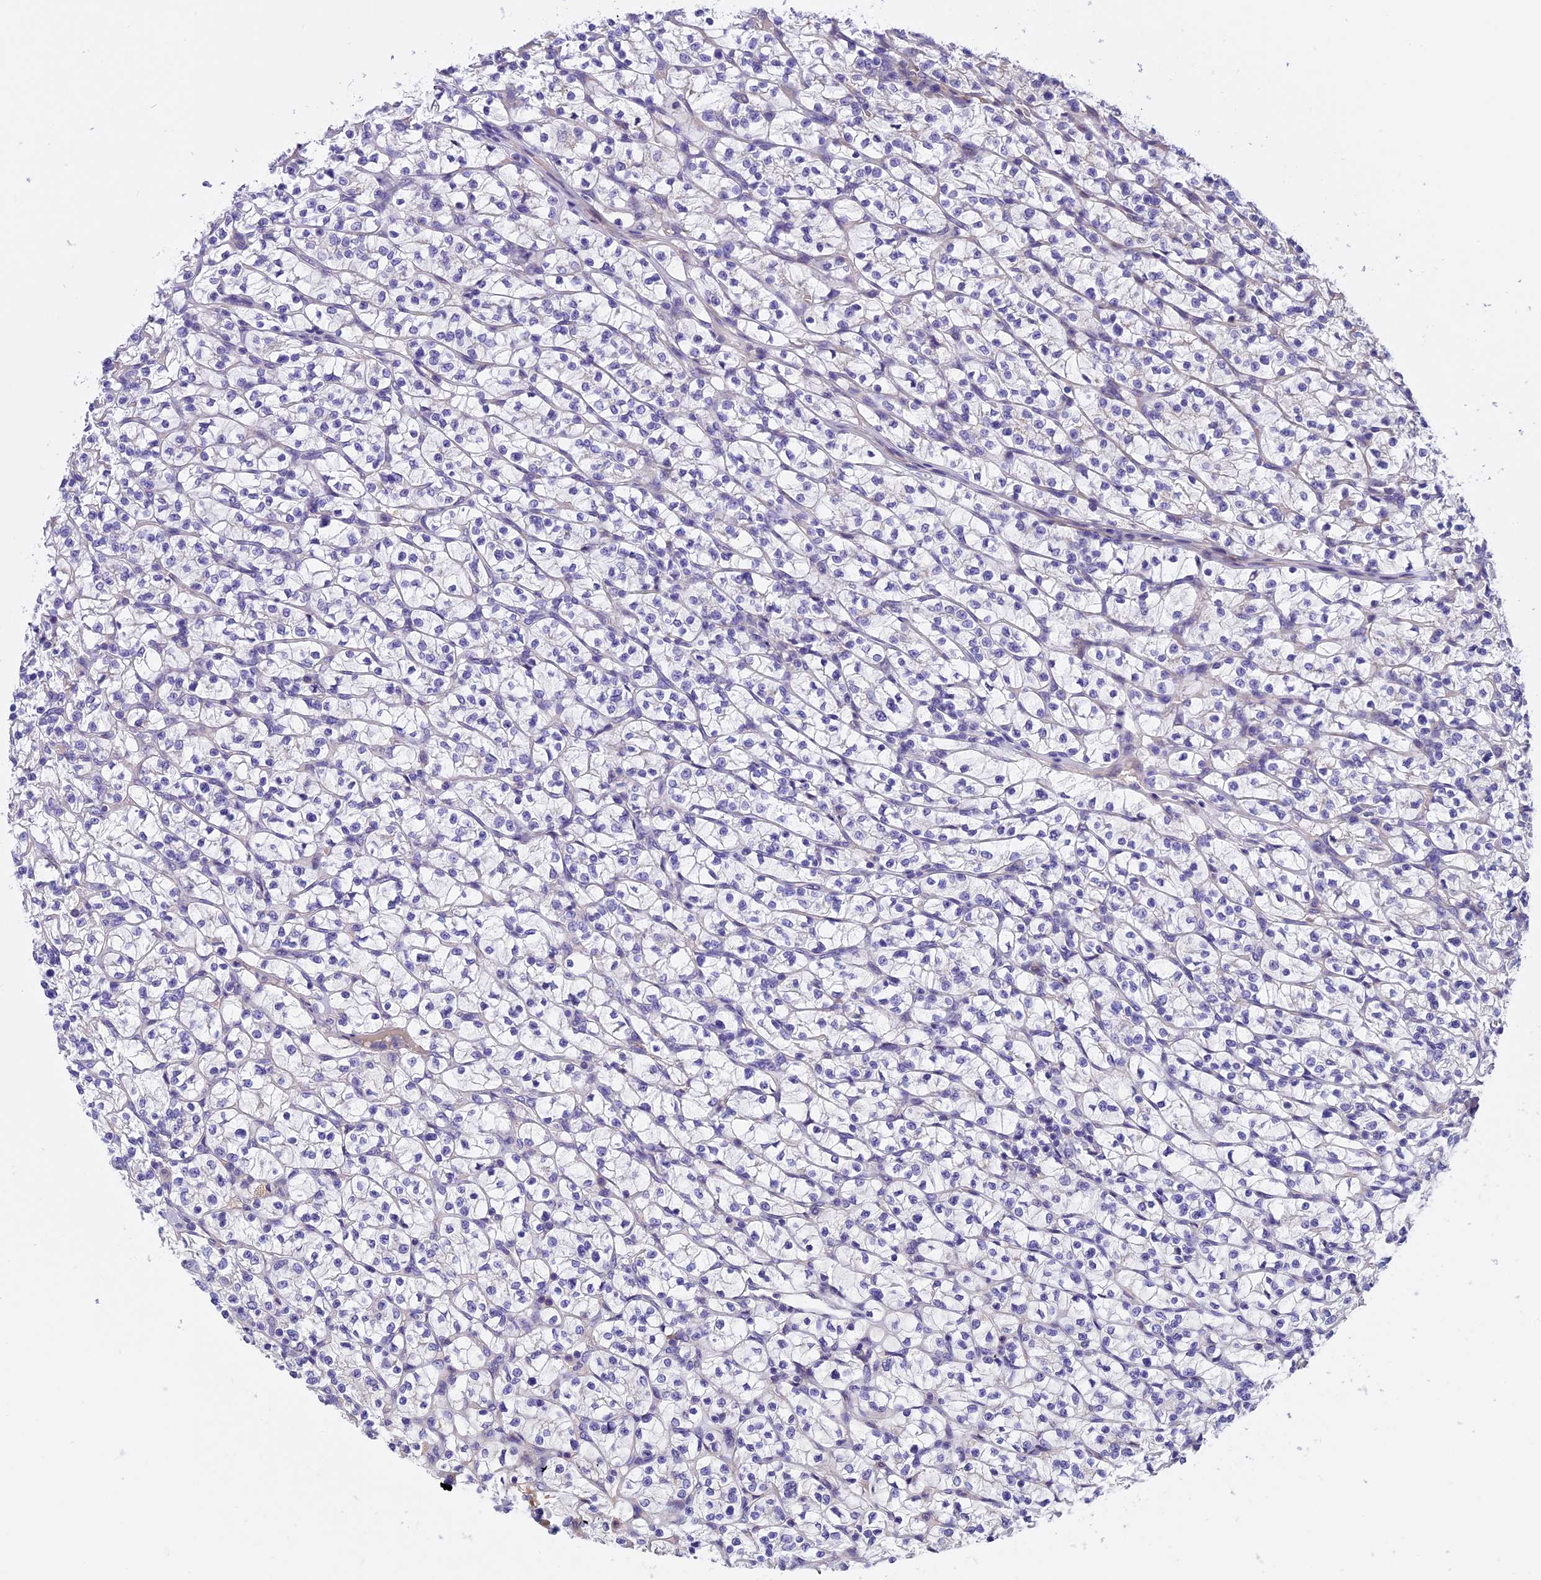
{"staining": {"intensity": "negative", "quantity": "none", "location": "none"}, "tissue": "renal cancer", "cell_type": "Tumor cells", "image_type": "cancer", "snomed": [{"axis": "morphology", "description": "Adenocarcinoma, NOS"}, {"axis": "topography", "description": "Kidney"}], "caption": "A histopathology image of renal cancer (adenocarcinoma) stained for a protein displays no brown staining in tumor cells. (Immunohistochemistry, brightfield microscopy, high magnification).", "gene": "CCDC32", "patient": {"sex": "female", "age": 64}}